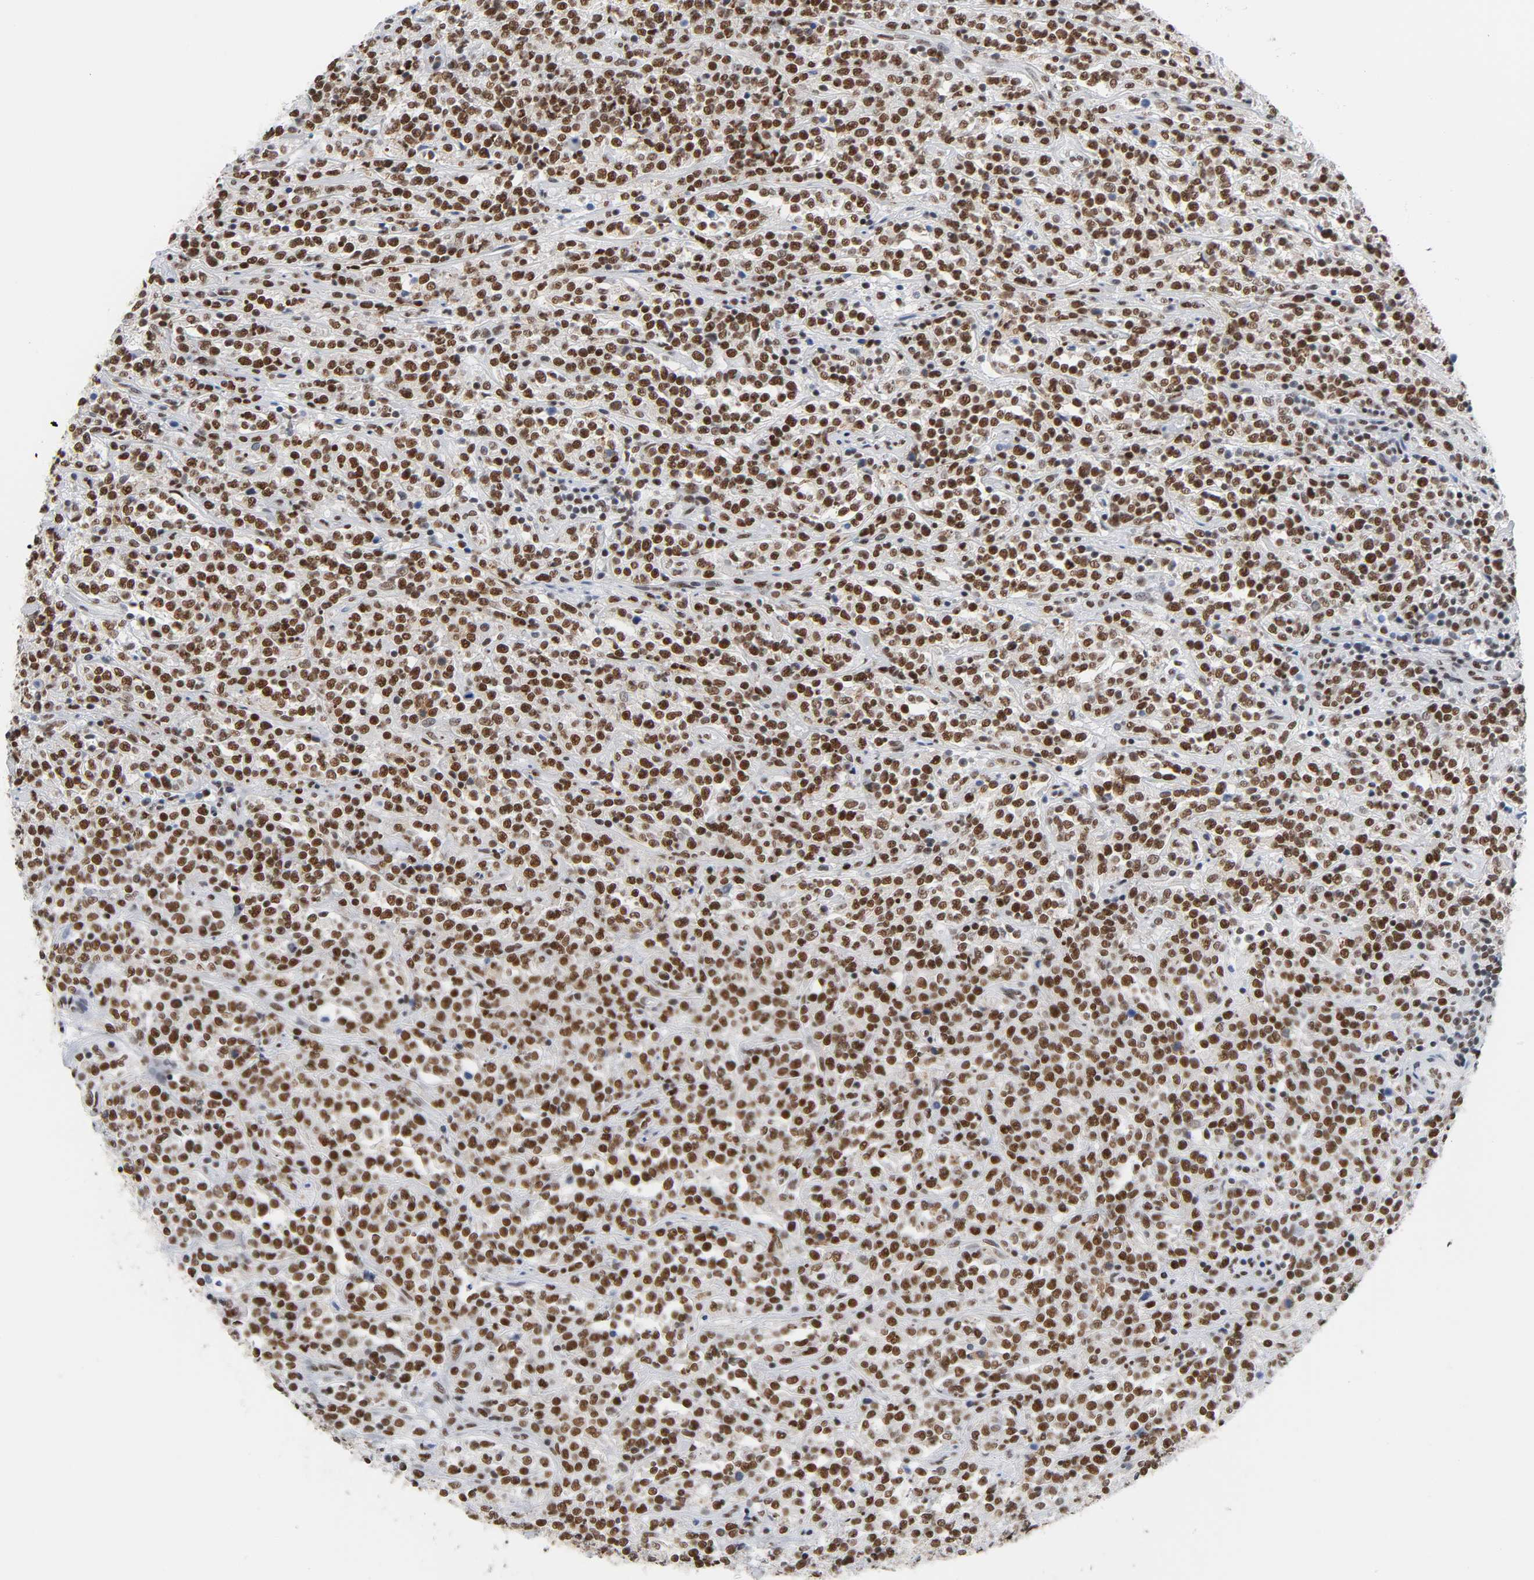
{"staining": {"intensity": "strong", "quantity": ">75%", "location": "nuclear"}, "tissue": "lymphoma", "cell_type": "Tumor cells", "image_type": "cancer", "snomed": [{"axis": "morphology", "description": "Malignant lymphoma, non-Hodgkin's type, High grade"}, {"axis": "topography", "description": "Soft tissue"}], "caption": "Lymphoma was stained to show a protein in brown. There is high levels of strong nuclear expression in approximately >75% of tumor cells.", "gene": "CSTF2", "patient": {"sex": "male", "age": 18}}